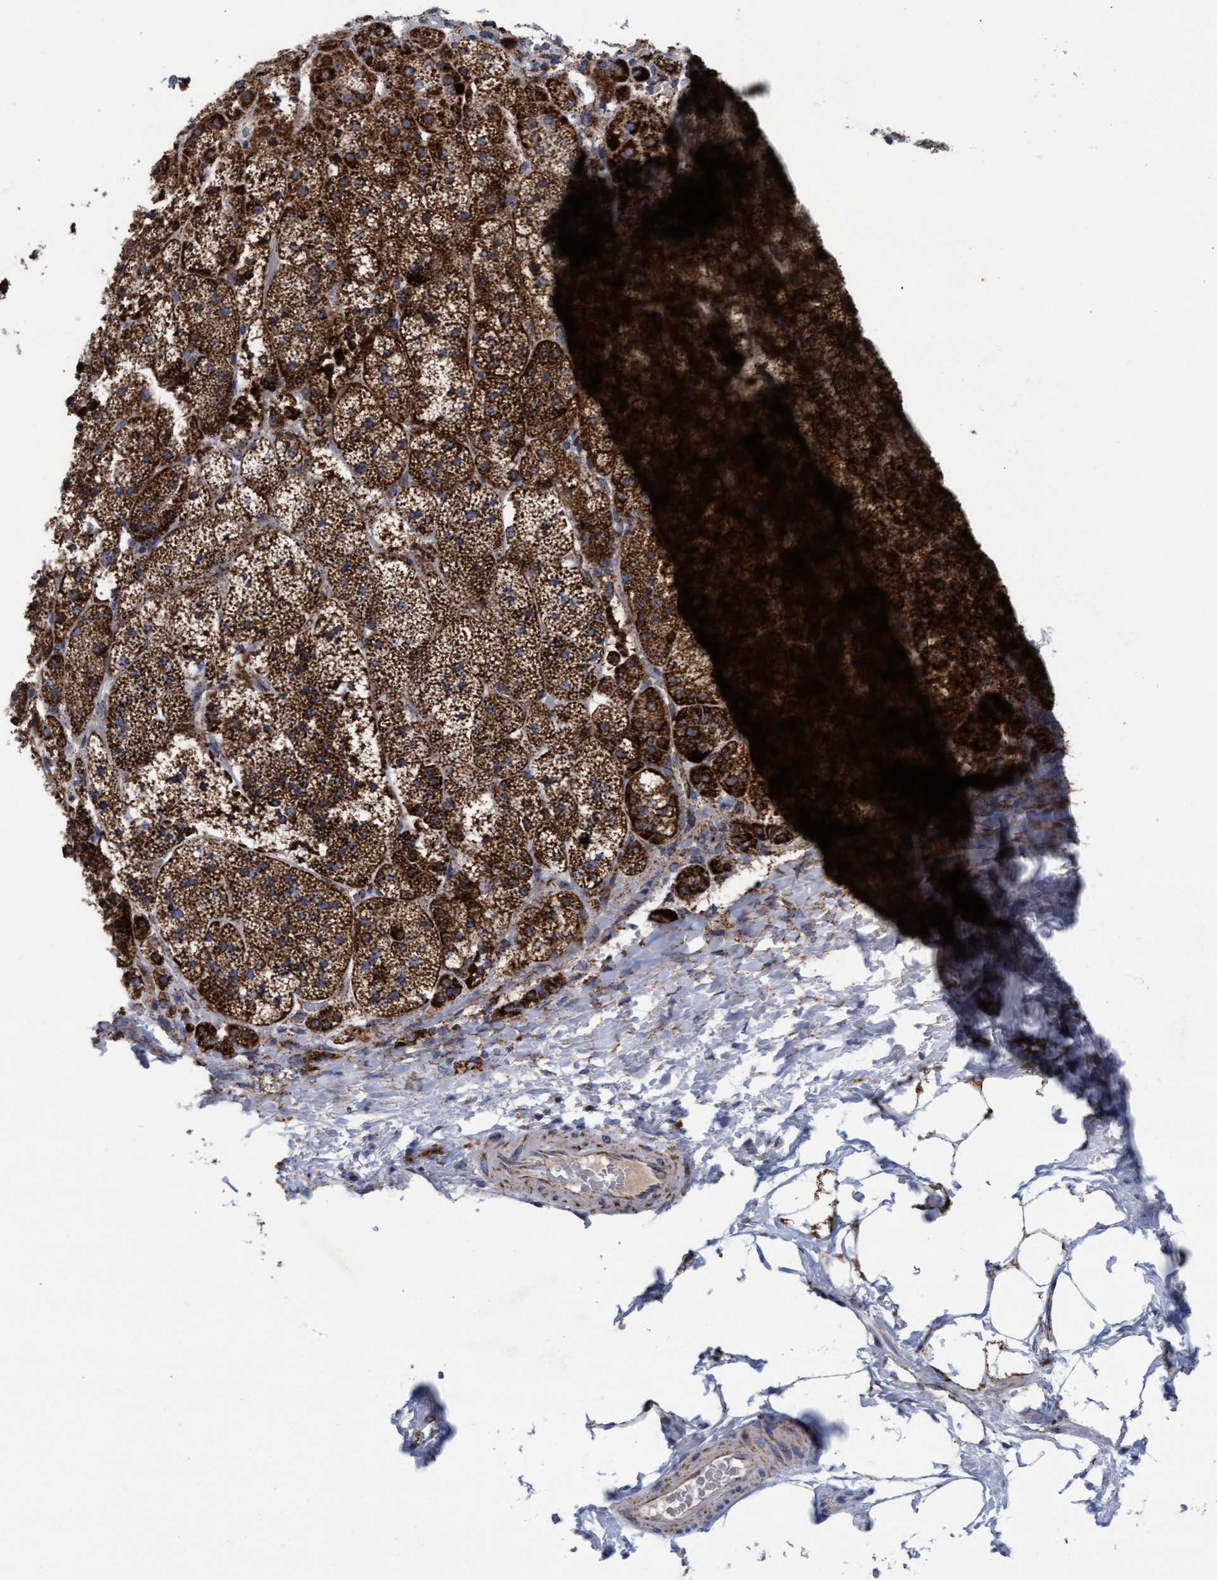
{"staining": {"intensity": "strong", "quantity": ">75%", "location": "cytoplasmic/membranous"}, "tissue": "adrenal gland", "cell_type": "Glandular cells", "image_type": "normal", "snomed": [{"axis": "morphology", "description": "Normal tissue, NOS"}, {"axis": "topography", "description": "Adrenal gland"}], "caption": "Protein staining by immunohistochemistry (IHC) displays strong cytoplasmic/membranous positivity in approximately >75% of glandular cells in benign adrenal gland.", "gene": "MRPL38", "patient": {"sex": "female", "age": 44}}